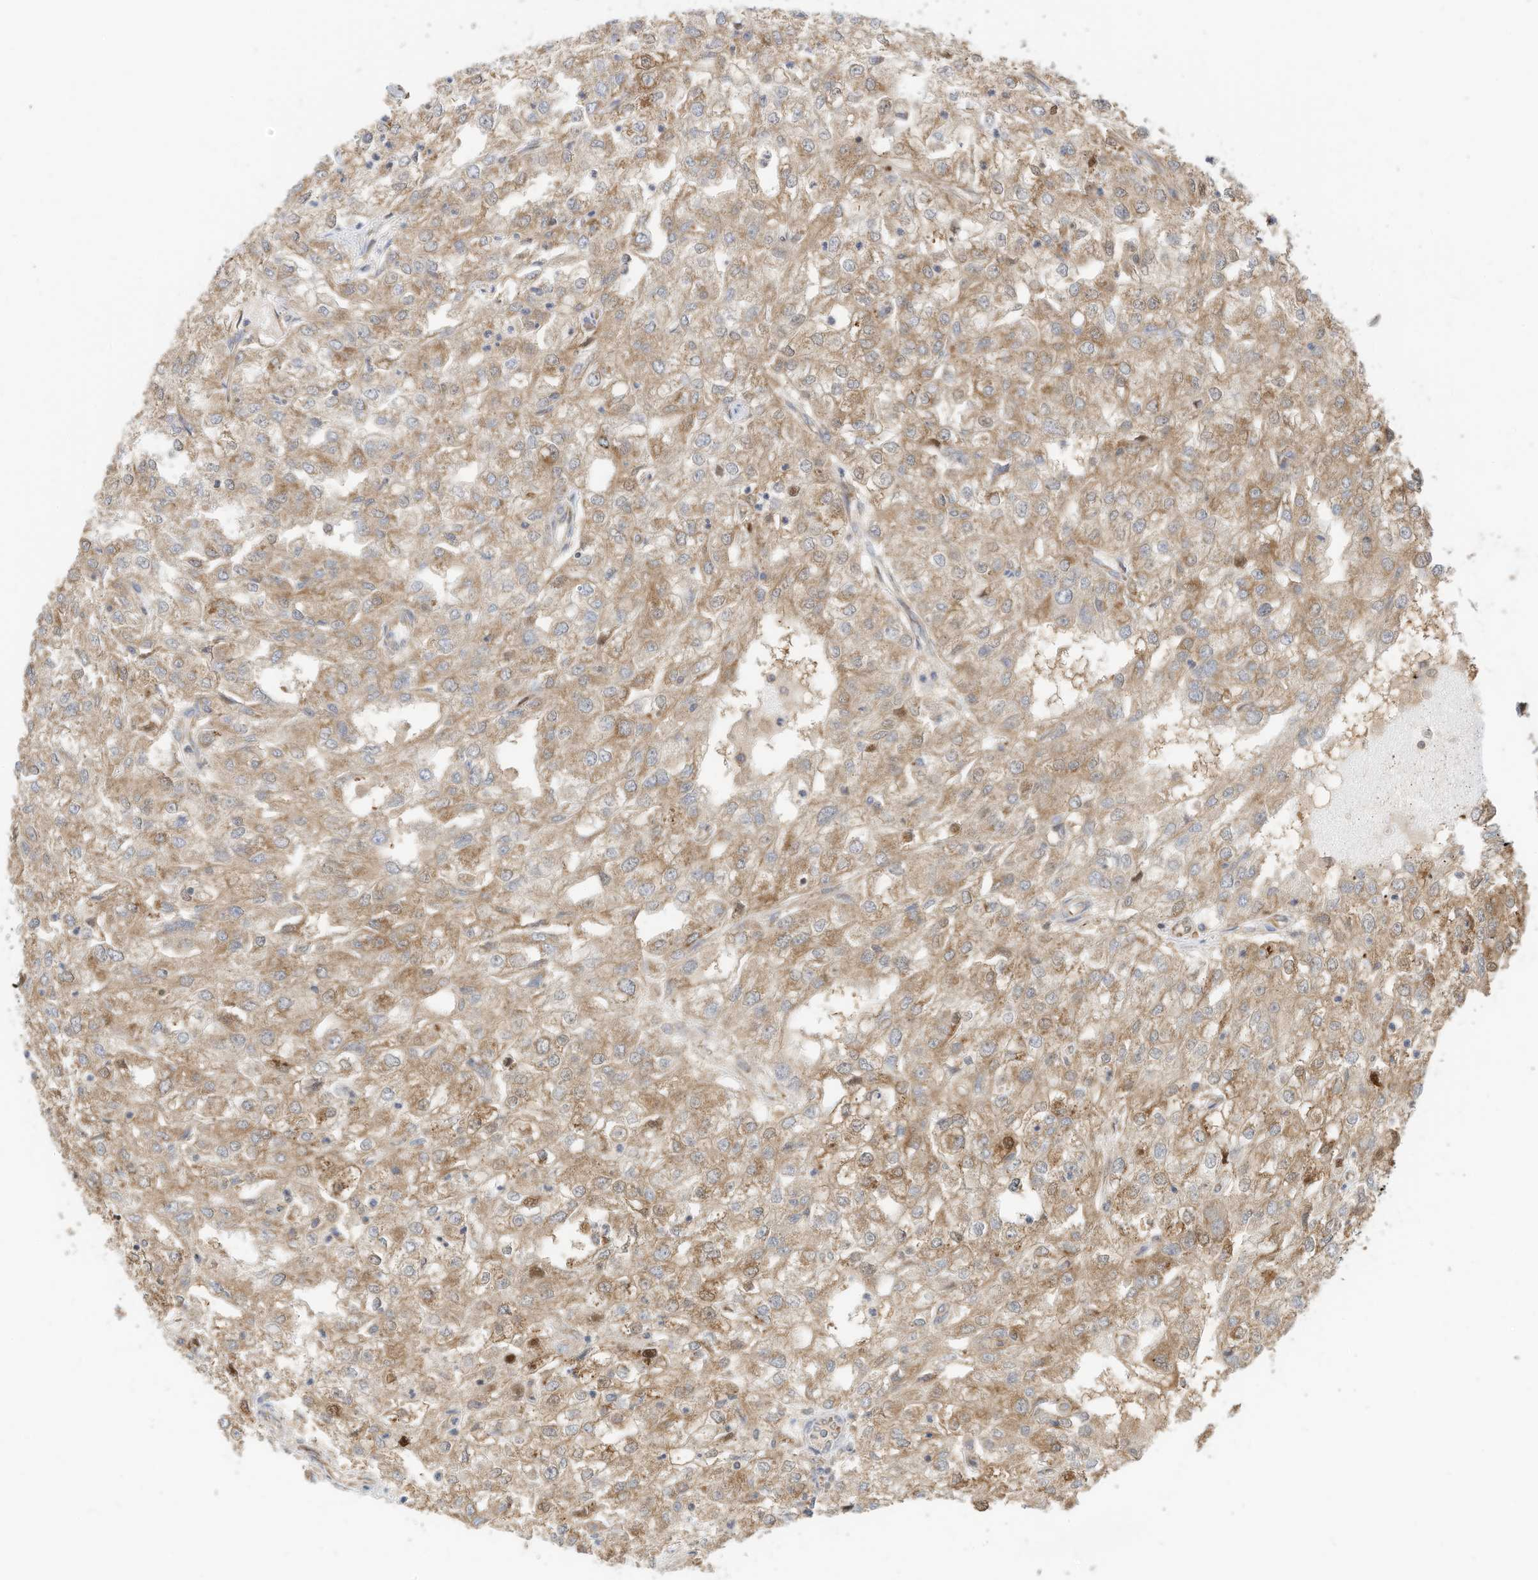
{"staining": {"intensity": "moderate", "quantity": "25%-75%", "location": "cytoplasmic/membranous"}, "tissue": "renal cancer", "cell_type": "Tumor cells", "image_type": "cancer", "snomed": [{"axis": "morphology", "description": "Adenocarcinoma, NOS"}, {"axis": "topography", "description": "Kidney"}], "caption": "Moderate cytoplasmic/membranous expression for a protein is identified in about 25%-75% of tumor cells of renal adenocarcinoma using immunohistochemistry.", "gene": "METTL6", "patient": {"sex": "female", "age": 54}}